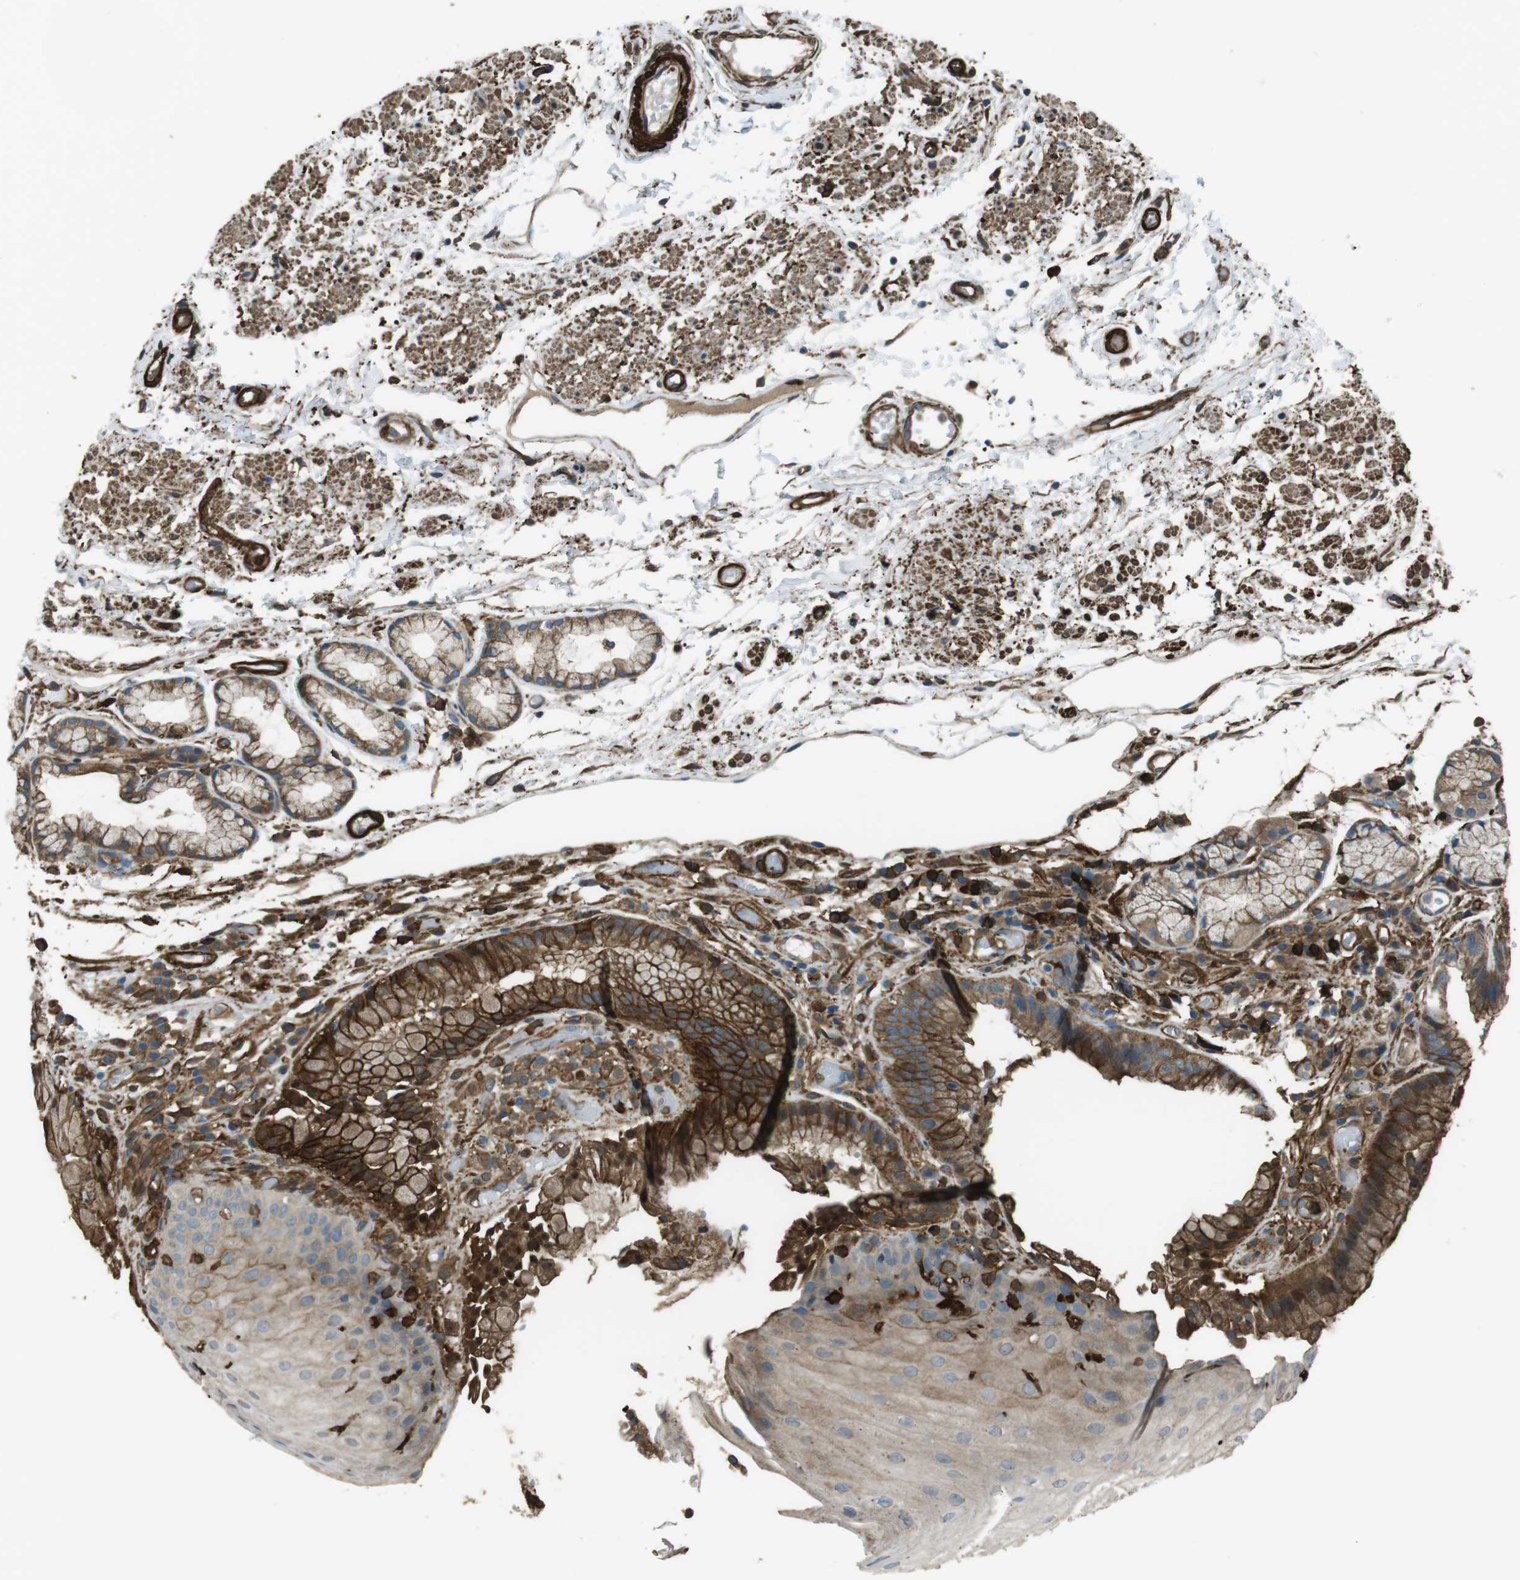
{"staining": {"intensity": "strong", "quantity": "25%-75%", "location": "cytoplasmic/membranous"}, "tissue": "stomach", "cell_type": "Glandular cells", "image_type": "normal", "snomed": [{"axis": "morphology", "description": "Normal tissue, NOS"}, {"axis": "topography", "description": "Stomach, upper"}], "caption": "Brown immunohistochemical staining in unremarkable stomach reveals strong cytoplasmic/membranous staining in about 25%-75% of glandular cells.", "gene": "SFT2D1", "patient": {"sex": "male", "age": 72}}